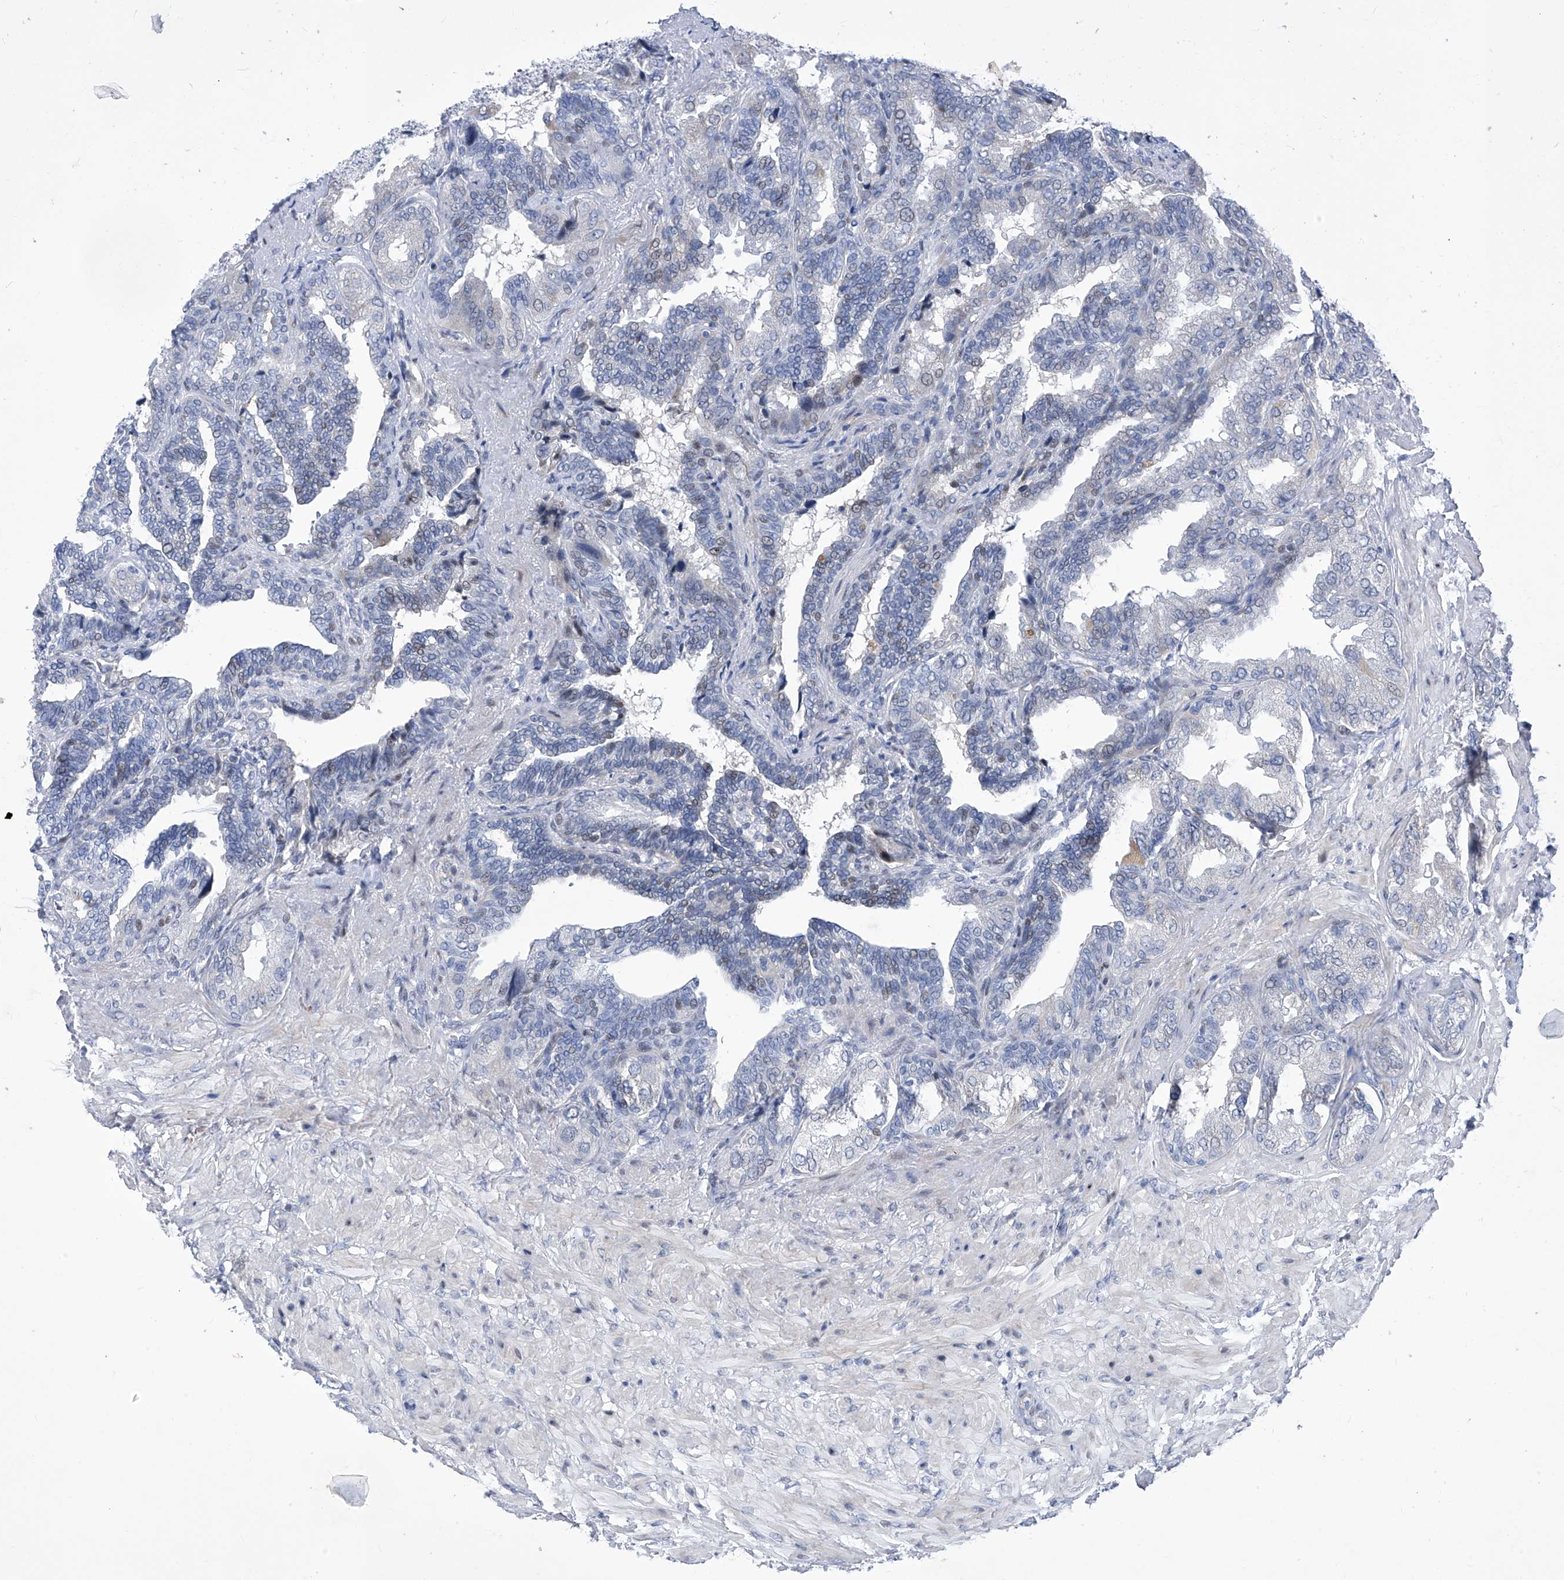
{"staining": {"intensity": "negative", "quantity": "none", "location": "none"}, "tissue": "seminal vesicle", "cell_type": "Glandular cells", "image_type": "normal", "snomed": [{"axis": "morphology", "description": "Normal tissue, NOS"}, {"axis": "topography", "description": "Seminal veicle"}, {"axis": "topography", "description": "Peripheral nerve tissue"}], "caption": "IHC image of benign human seminal vesicle stained for a protein (brown), which exhibits no staining in glandular cells.", "gene": "NUFIP1", "patient": {"sex": "male", "age": 63}}